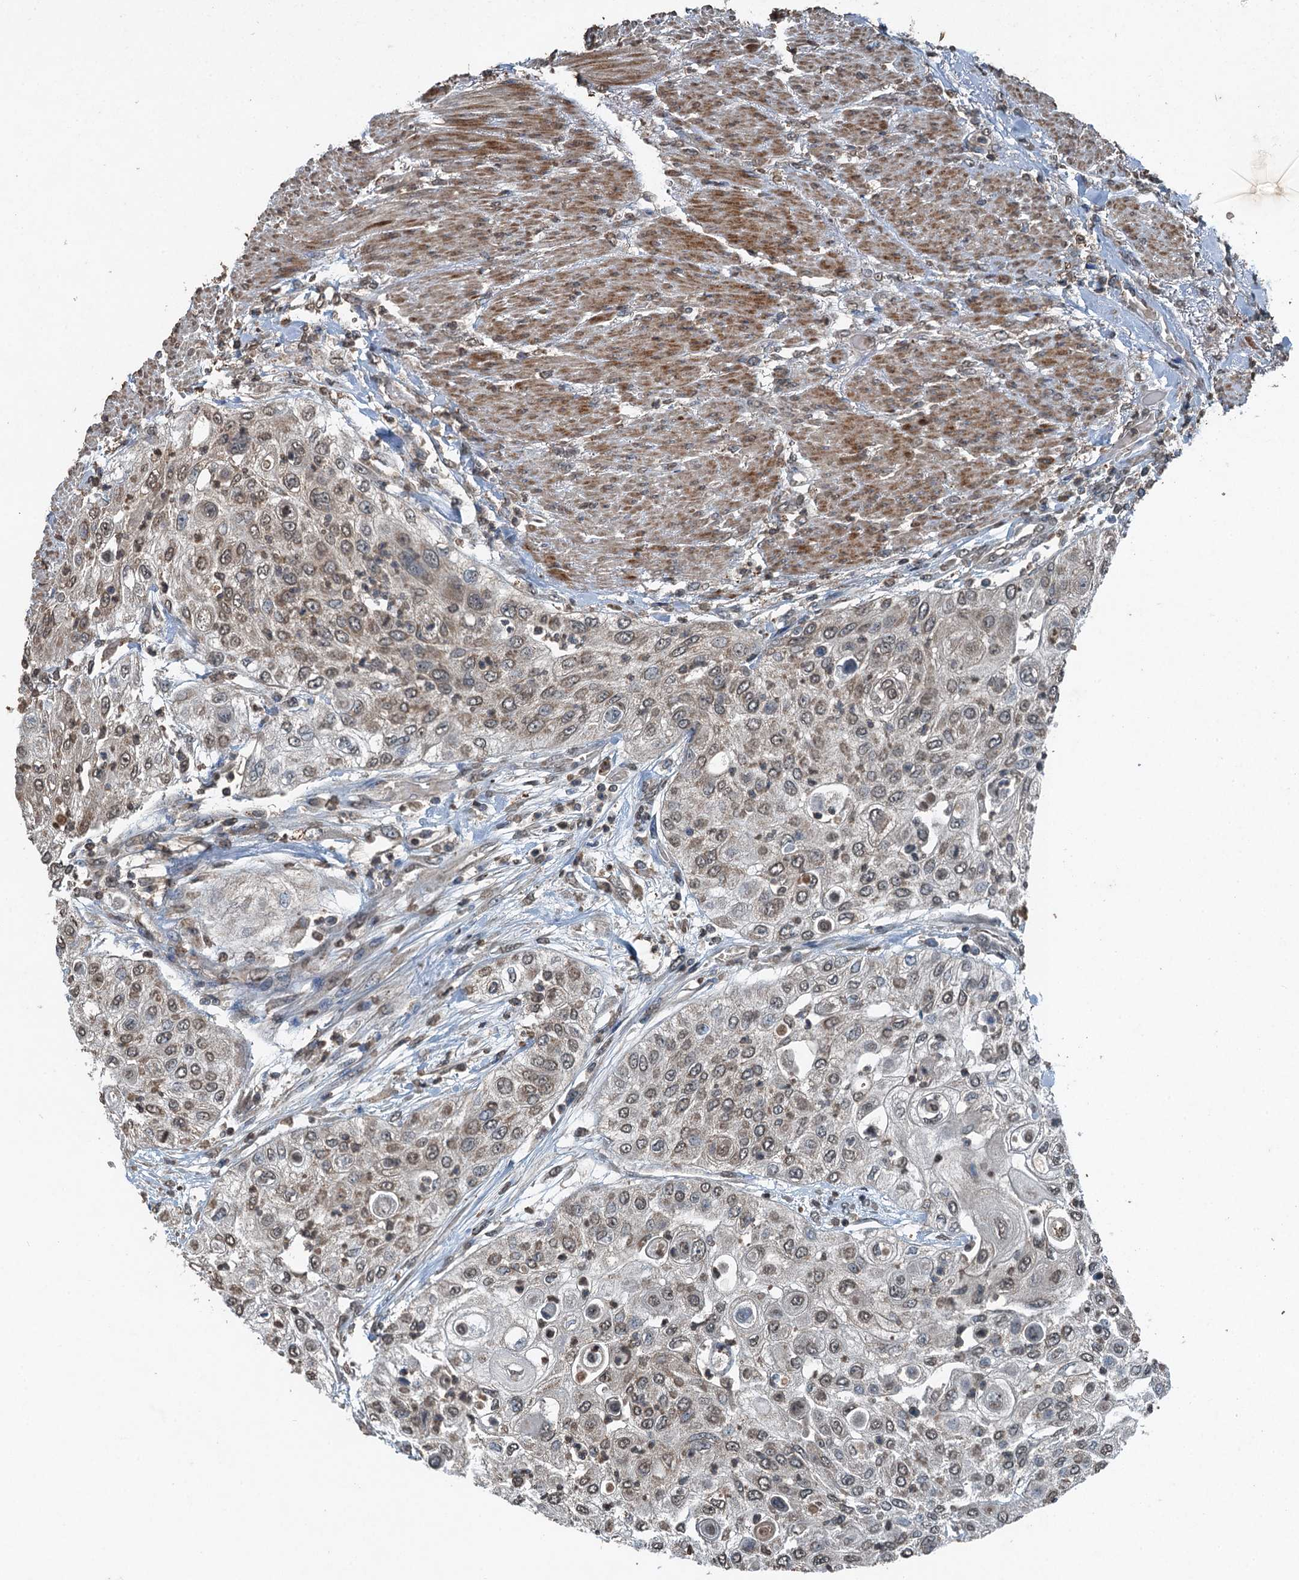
{"staining": {"intensity": "weak", "quantity": "25%-75%", "location": "cytoplasmic/membranous"}, "tissue": "urothelial cancer", "cell_type": "Tumor cells", "image_type": "cancer", "snomed": [{"axis": "morphology", "description": "Urothelial carcinoma, High grade"}, {"axis": "topography", "description": "Urinary bladder"}], "caption": "The image reveals staining of urothelial cancer, revealing weak cytoplasmic/membranous protein positivity (brown color) within tumor cells.", "gene": "TCTN1", "patient": {"sex": "female", "age": 79}}